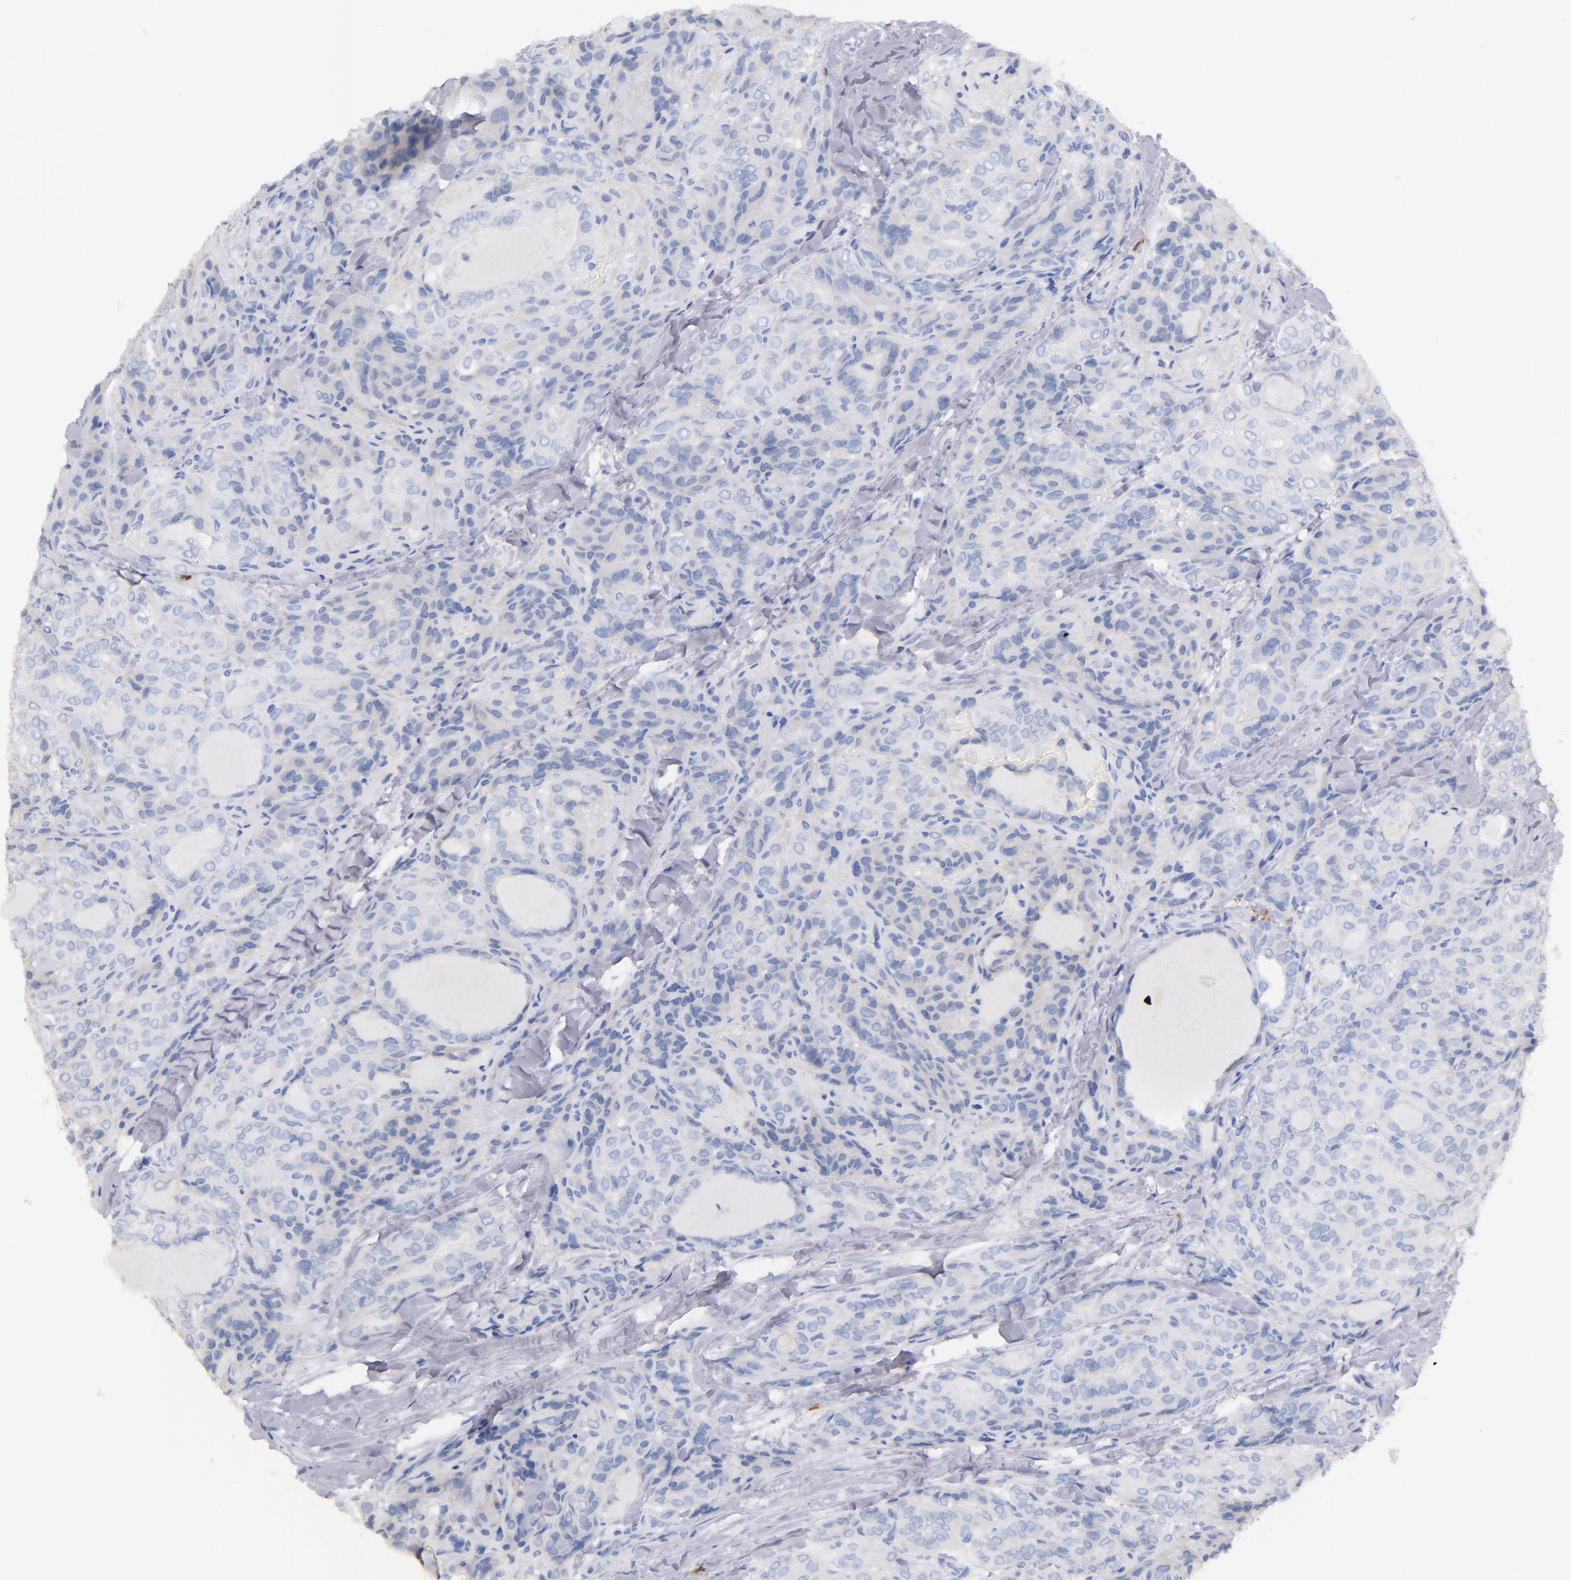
{"staining": {"intensity": "negative", "quantity": "none", "location": "none"}, "tissue": "thyroid cancer", "cell_type": "Tumor cells", "image_type": "cancer", "snomed": [{"axis": "morphology", "description": "Papillary adenocarcinoma, NOS"}, {"axis": "topography", "description": "Thyroid gland"}], "caption": "Photomicrograph shows no significant protein expression in tumor cells of papillary adenocarcinoma (thyroid).", "gene": "KIT", "patient": {"sex": "female", "age": 71}}